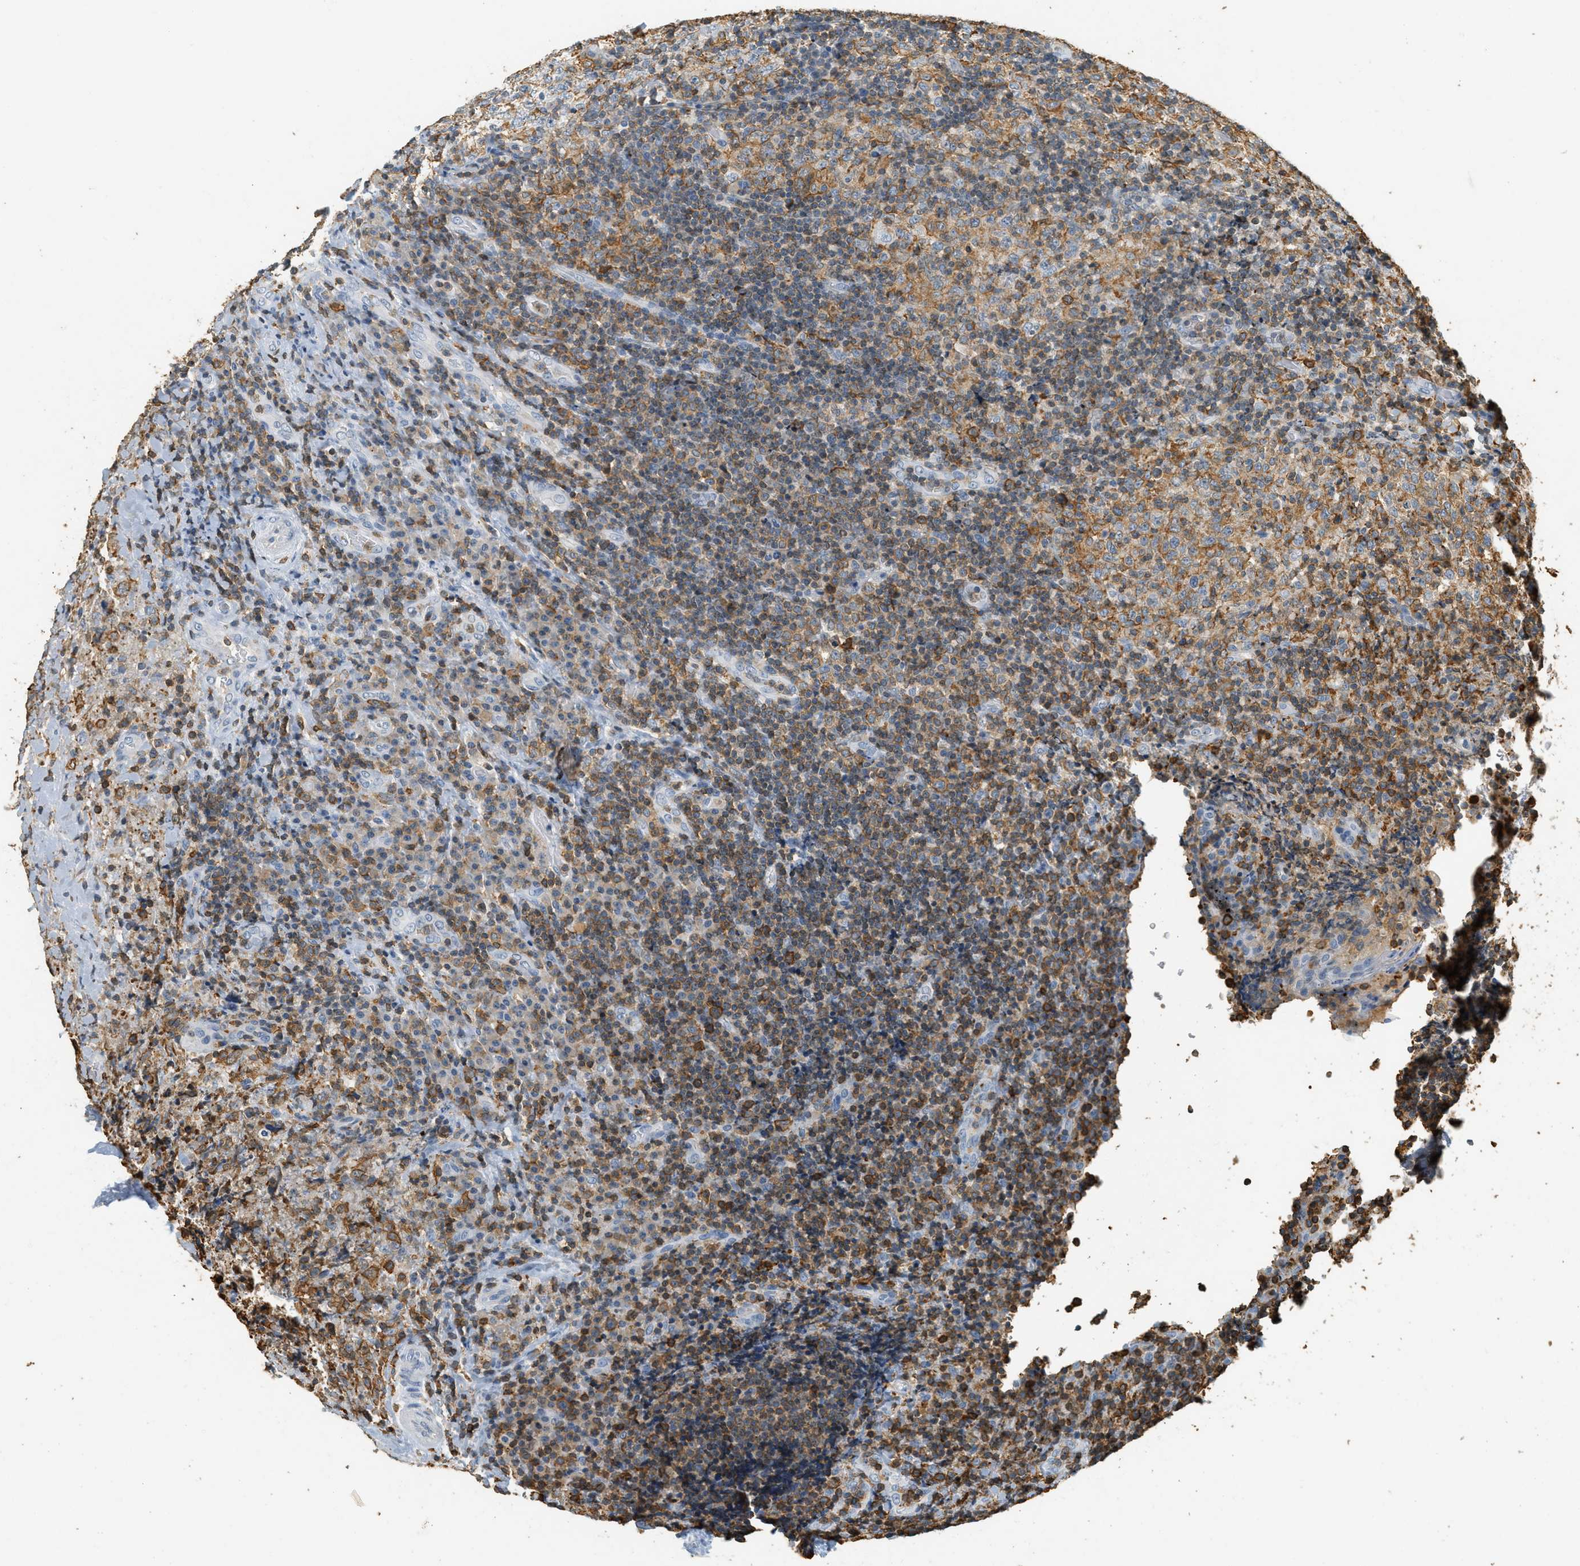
{"staining": {"intensity": "moderate", "quantity": "25%-75%", "location": "cytoplasmic/membranous"}, "tissue": "lymphoma", "cell_type": "Tumor cells", "image_type": "cancer", "snomed": [{"axis": "morphology", "description": "Malignant lymphoma, non-Hodgkin's type, High grade"}, {"axis": "topography", "description": "Tonsil"}], "caption": "A brown stain labels moderate cytoplasmic/membranous staining of a protein in malignant lymphoma, non-Hodgkin's type (high-grade) tumor cells.", "gene": "LSP1", "patient": {"sex": "female", "age": 36}}